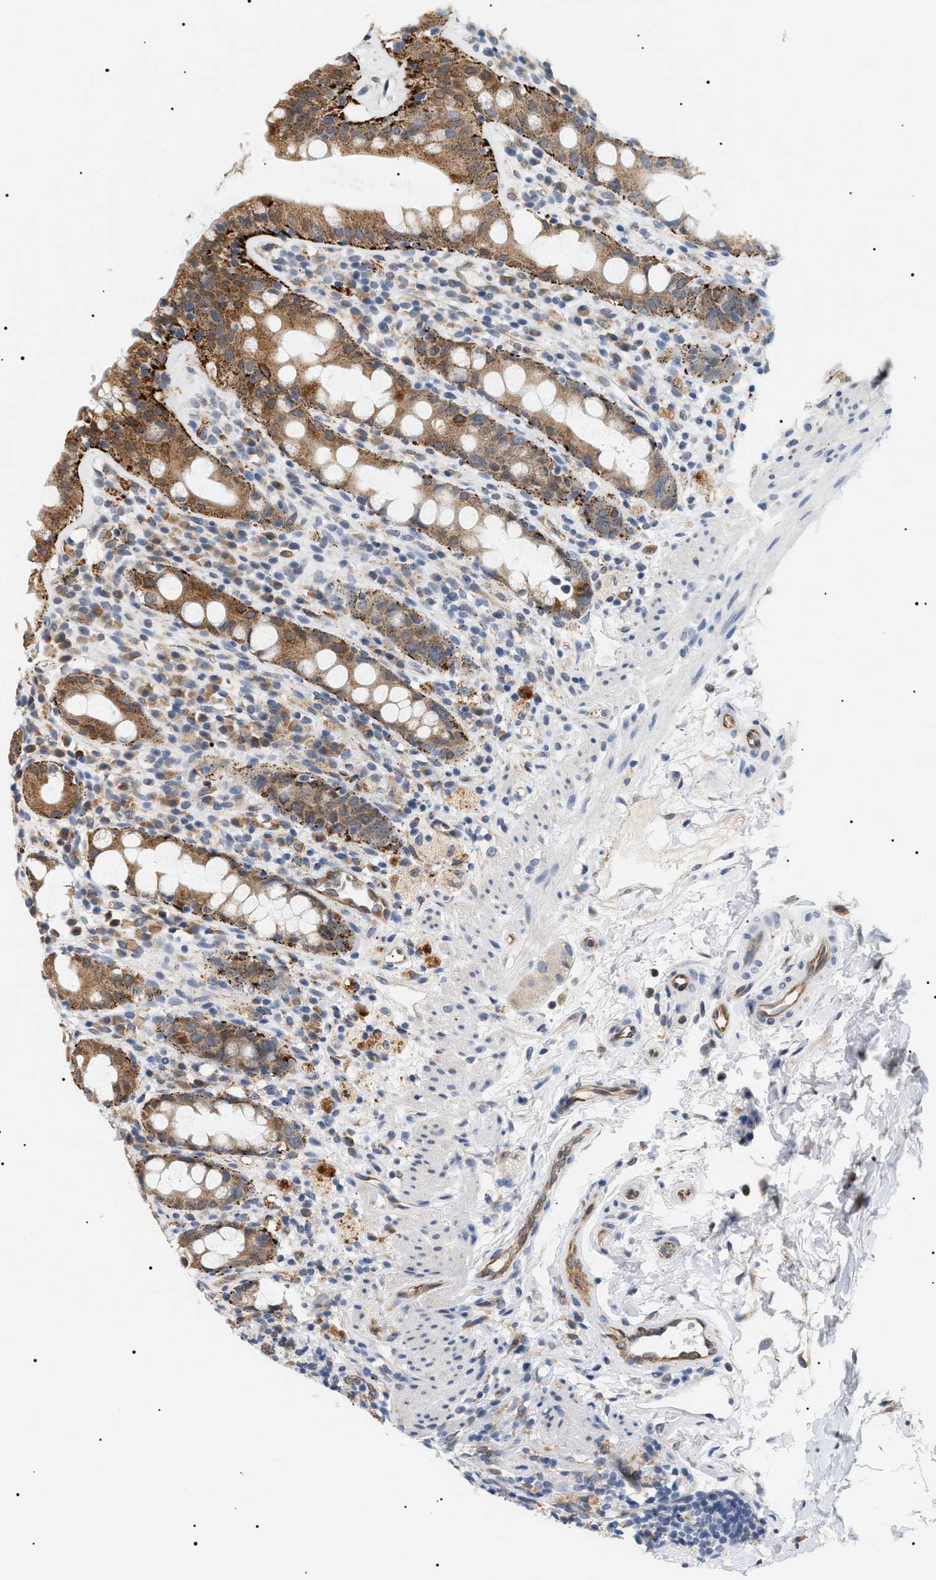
{"staining": {"intensity": "moderate", "quantity": ">75%", "location": "cytoplasmic/membranous"}, "tissue": "rectum", "cell_type": "Glandular cells", "image_type": "normal", "snomed": [{"axis": "morphology", "description": "Normal tissue, NOS"}, {"axis": "topography", "description": "Rectum"}], "caption": "Human rectum stained with a protein marker reveals moderate staining in glandular cells.", "gene": "HSD17B11", "patient": {"sex": "male", "age": 44}}